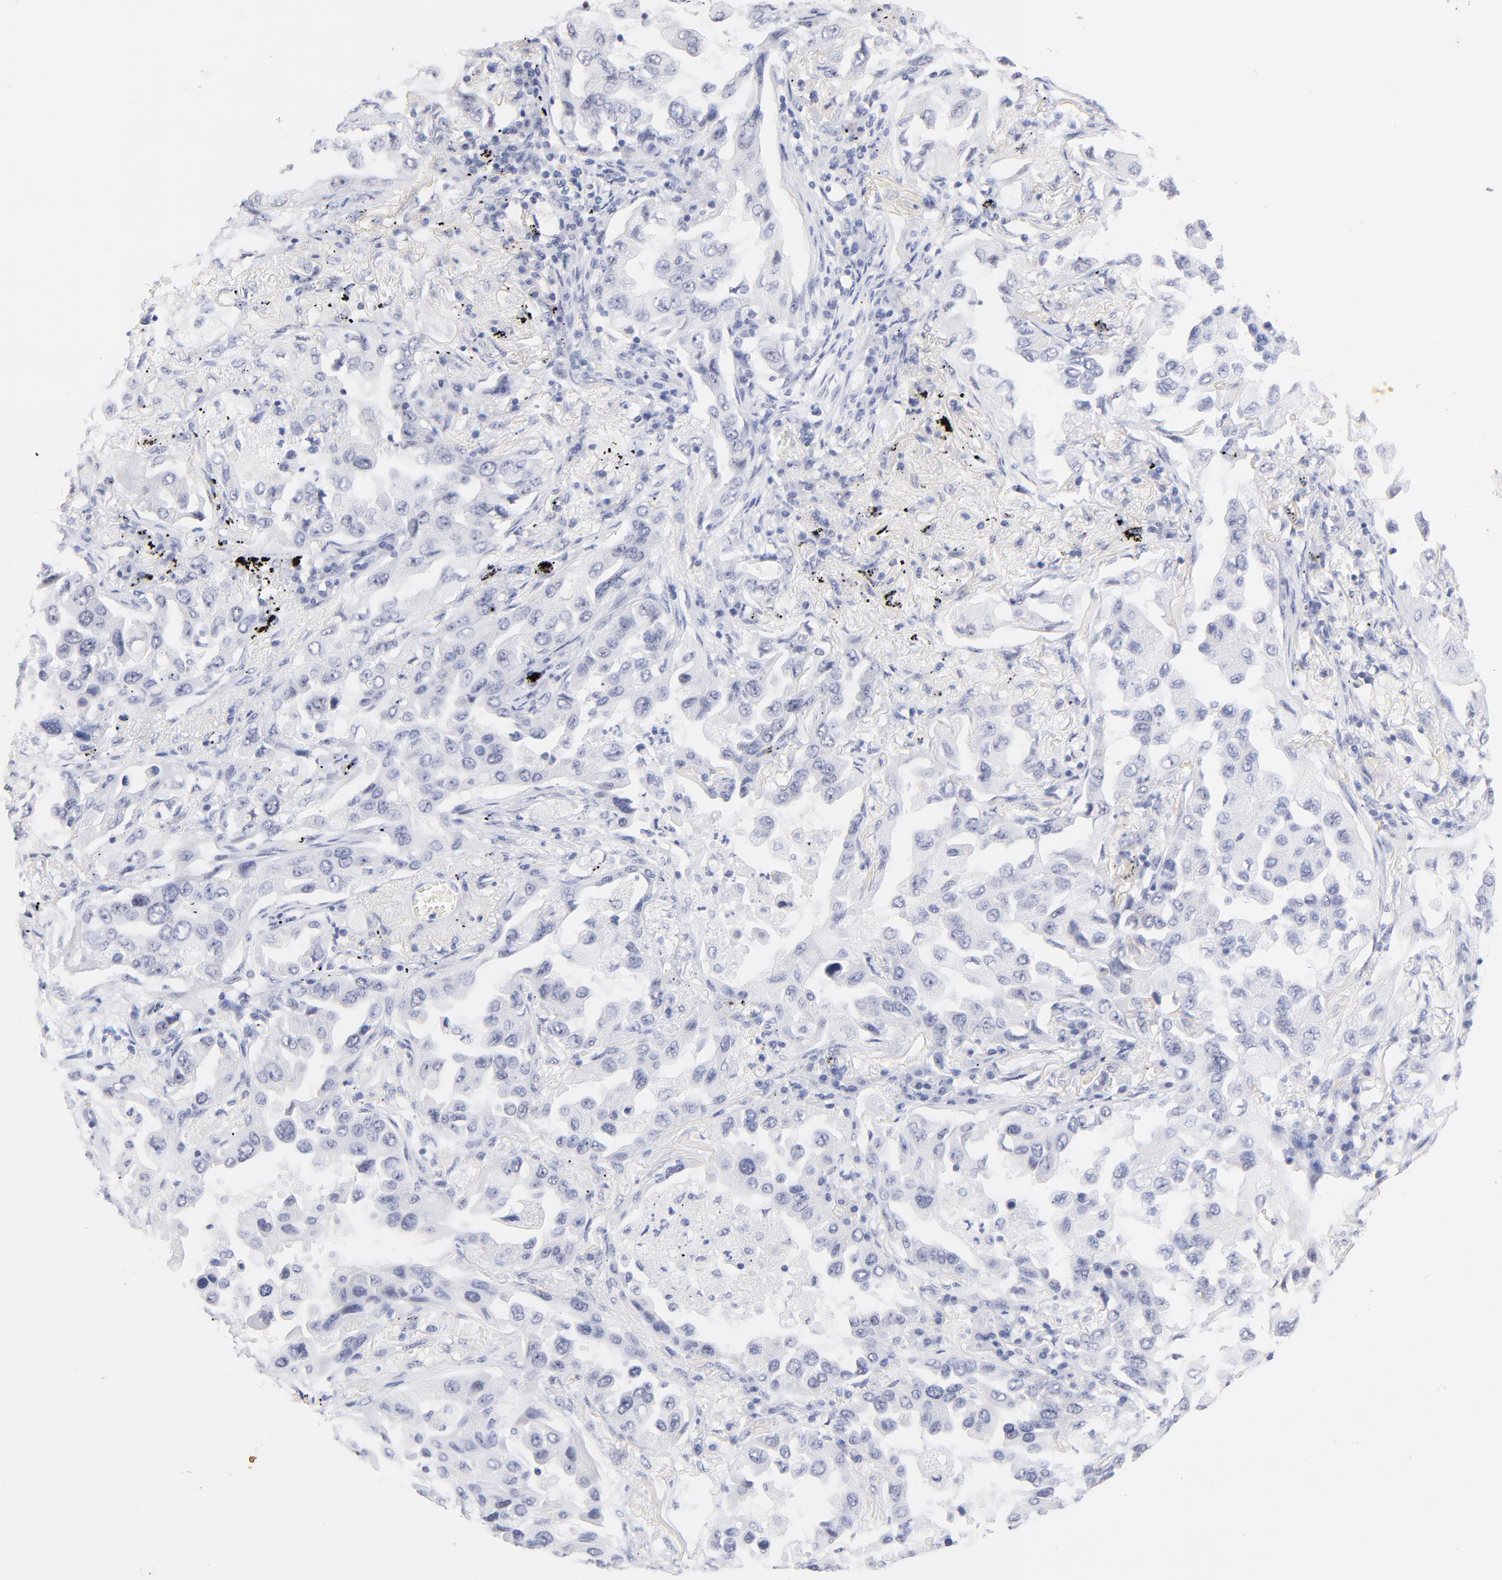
{"staining": {"intensity": "negative", "quantity": "none", "location": "none"}, "tissue": "lung cancer", "cell_type": "Tumor cells", "image_type": "cancer", "snomed": [{"axis": "morphology", "description": "Adenocarcinoma, NOS"}, {"axis": "topography", "description": "Lung"}], "caption": "This micrograph is of adenocarcinoma (lung) stained with IHC to label a protein in brown with the nuclei are counter-stained blue. There is no positivity in tumor cells. Brightfield microscopy of immunohistochemistry stained with DAB (3,3'-diaminobenzidine) (brown) and hematoxylin (blue), captured at high magnification.", "gene": "ZNF74", "patient": {"sex": "female", "age": 65}}